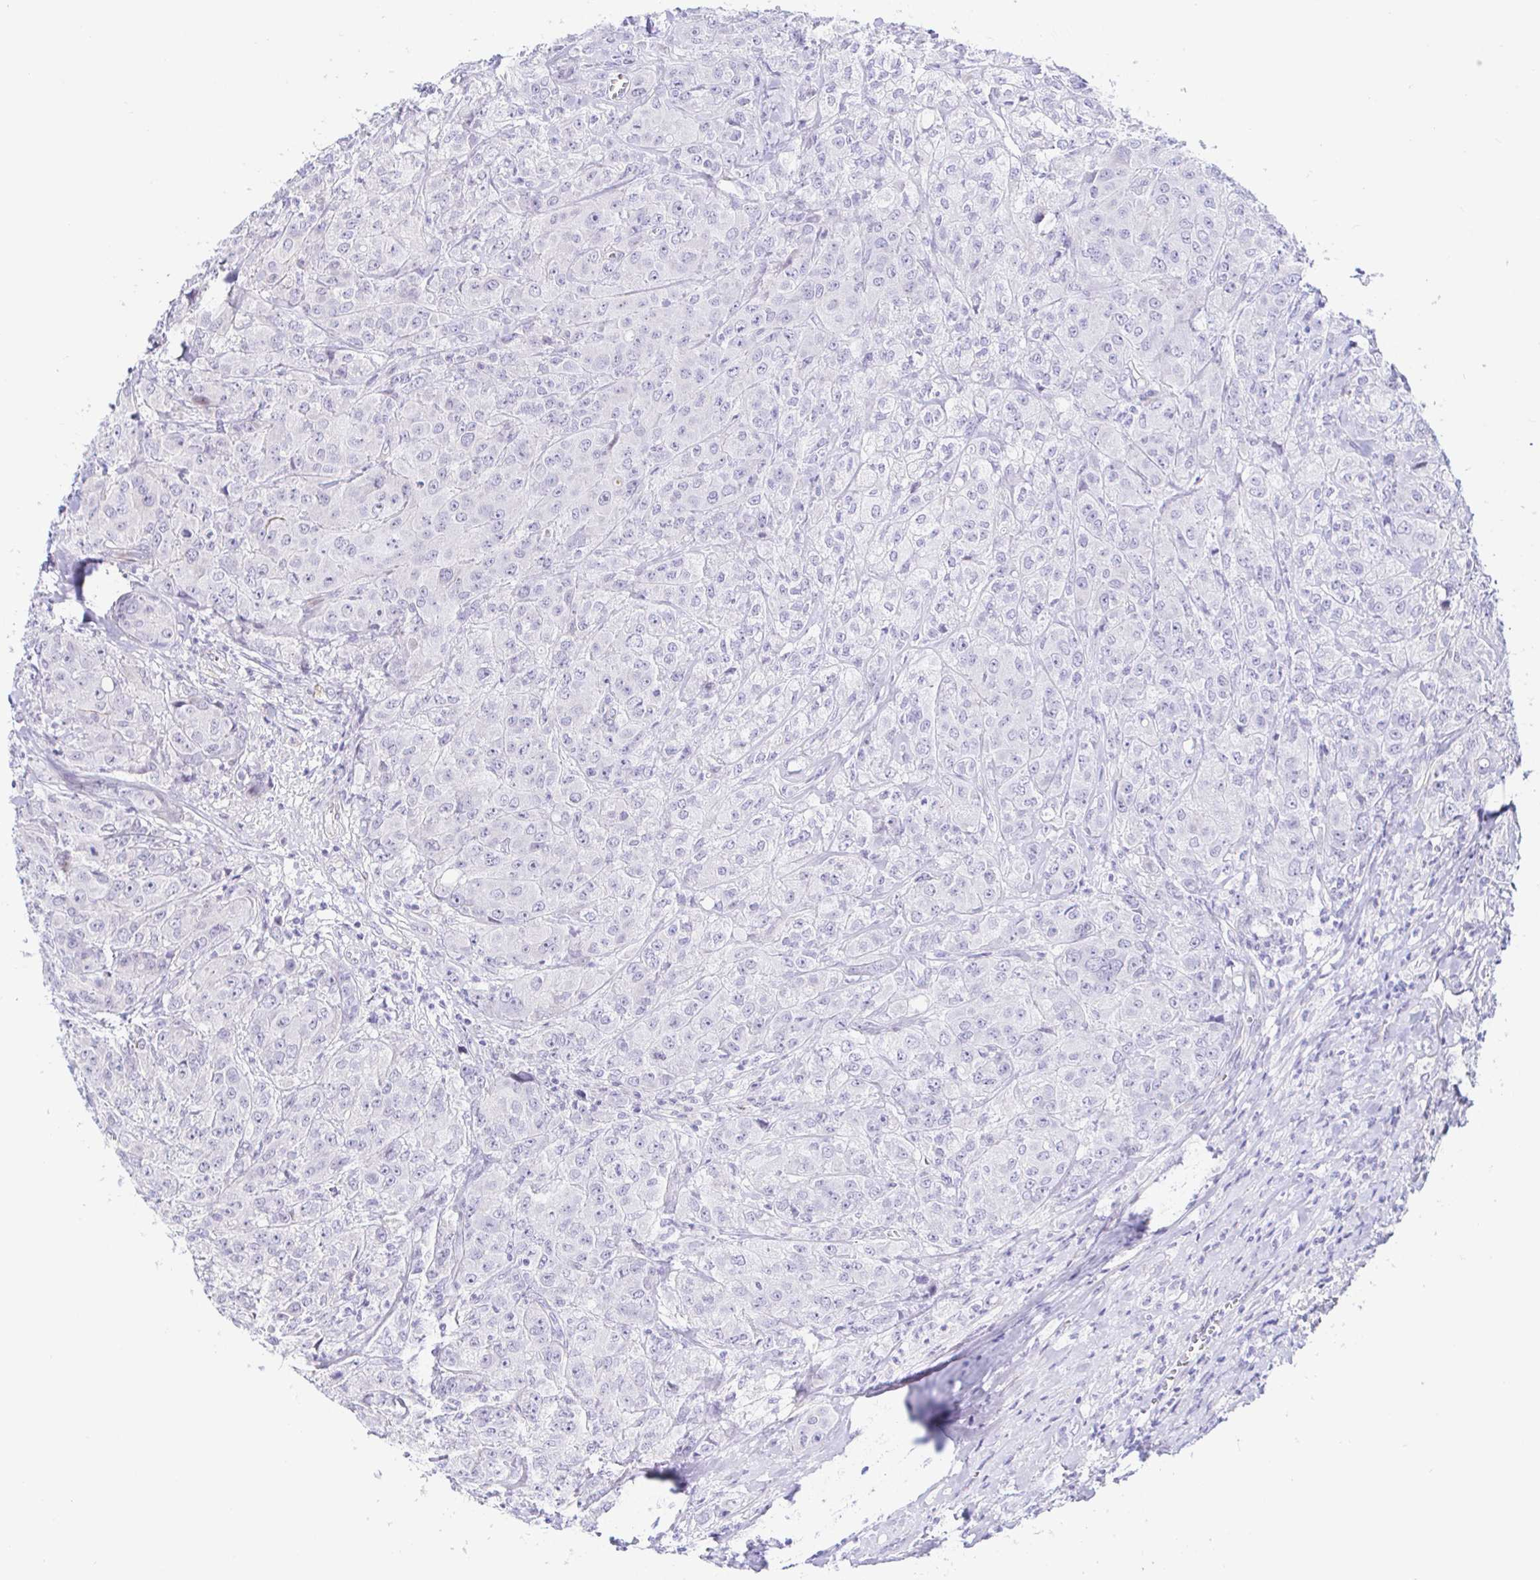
{"staining": {"intensity": "negative", "quantity": "none", "location": "none"}, "tissue": "breast cancer", "cell_type": "Tumor cells", "image_type": "cancer", "snomed": [{"axis": "morphology", "description": "Normal tissue, NOS"}, {"axis": "morphology", "description": "Duct carcinoma"}, {"axis": "topography", "description": "Breast"}], "caption": "Breast cancer (invasive ductal carcinoma) was stained to show a protein in brown. There is no significant positivity in tumor cells.", "gene": "PINLYP", "patient": {"sex": "female", "age": 43}}